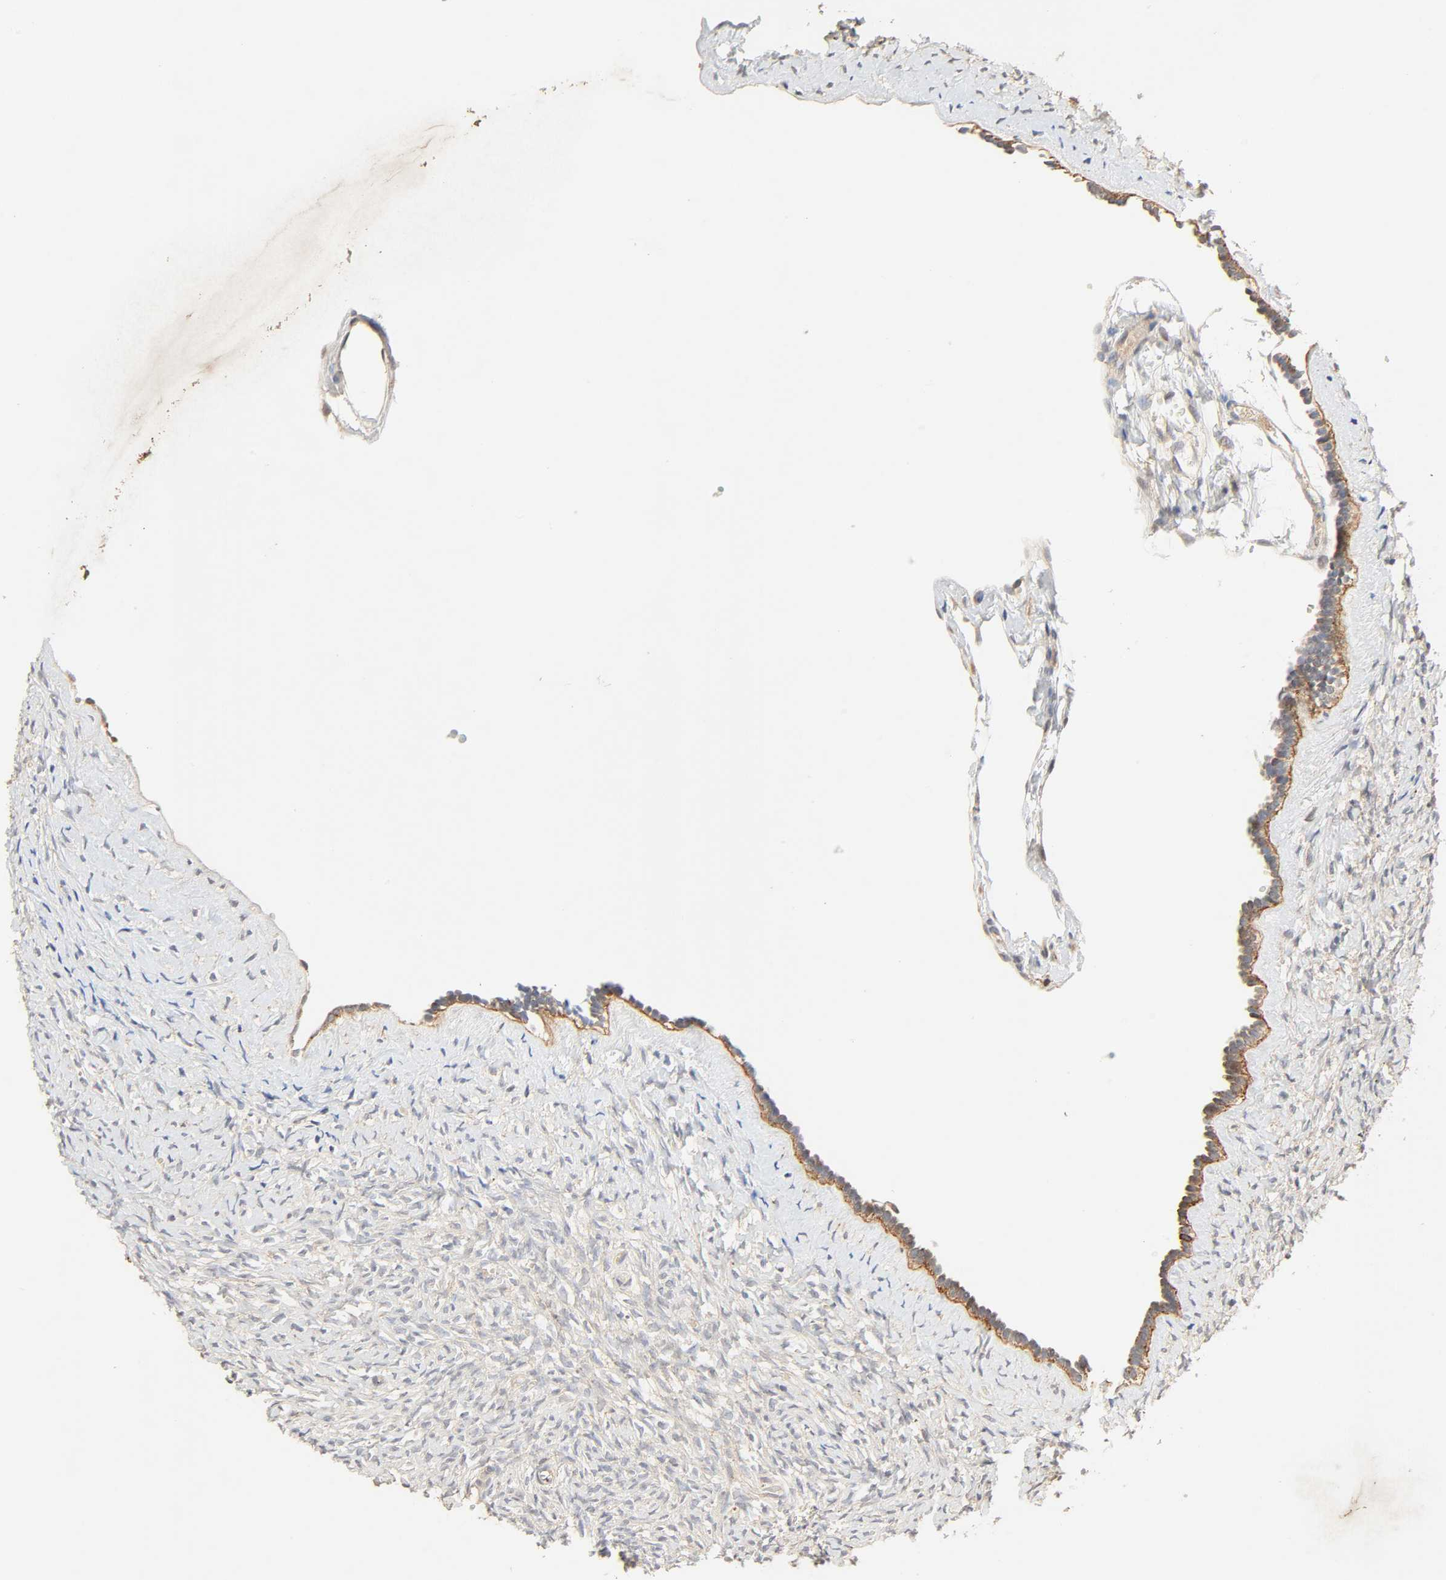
{"staining": {"intensity": "weak", "quantity": "25%-75%", "location": "cytoplasmic/membranous"}, "tissue": "ovary", "cell_type": "Ovarian stroma cells", "image_type": "normal", "snomed": [{"axis": "morphology", "description": "Normal tissue, NOS"}, {"axis": "topography", "description": "Ovary"}], "caption": "Immunohistochemical staining of unremarkable human ovary reveals low levels of weak cytoplasmic/membranous staining in about 25%-75% of ovarian stroma cells.", "gene": "MAPK6", "patient": {"sex": "female", "age": 35}}